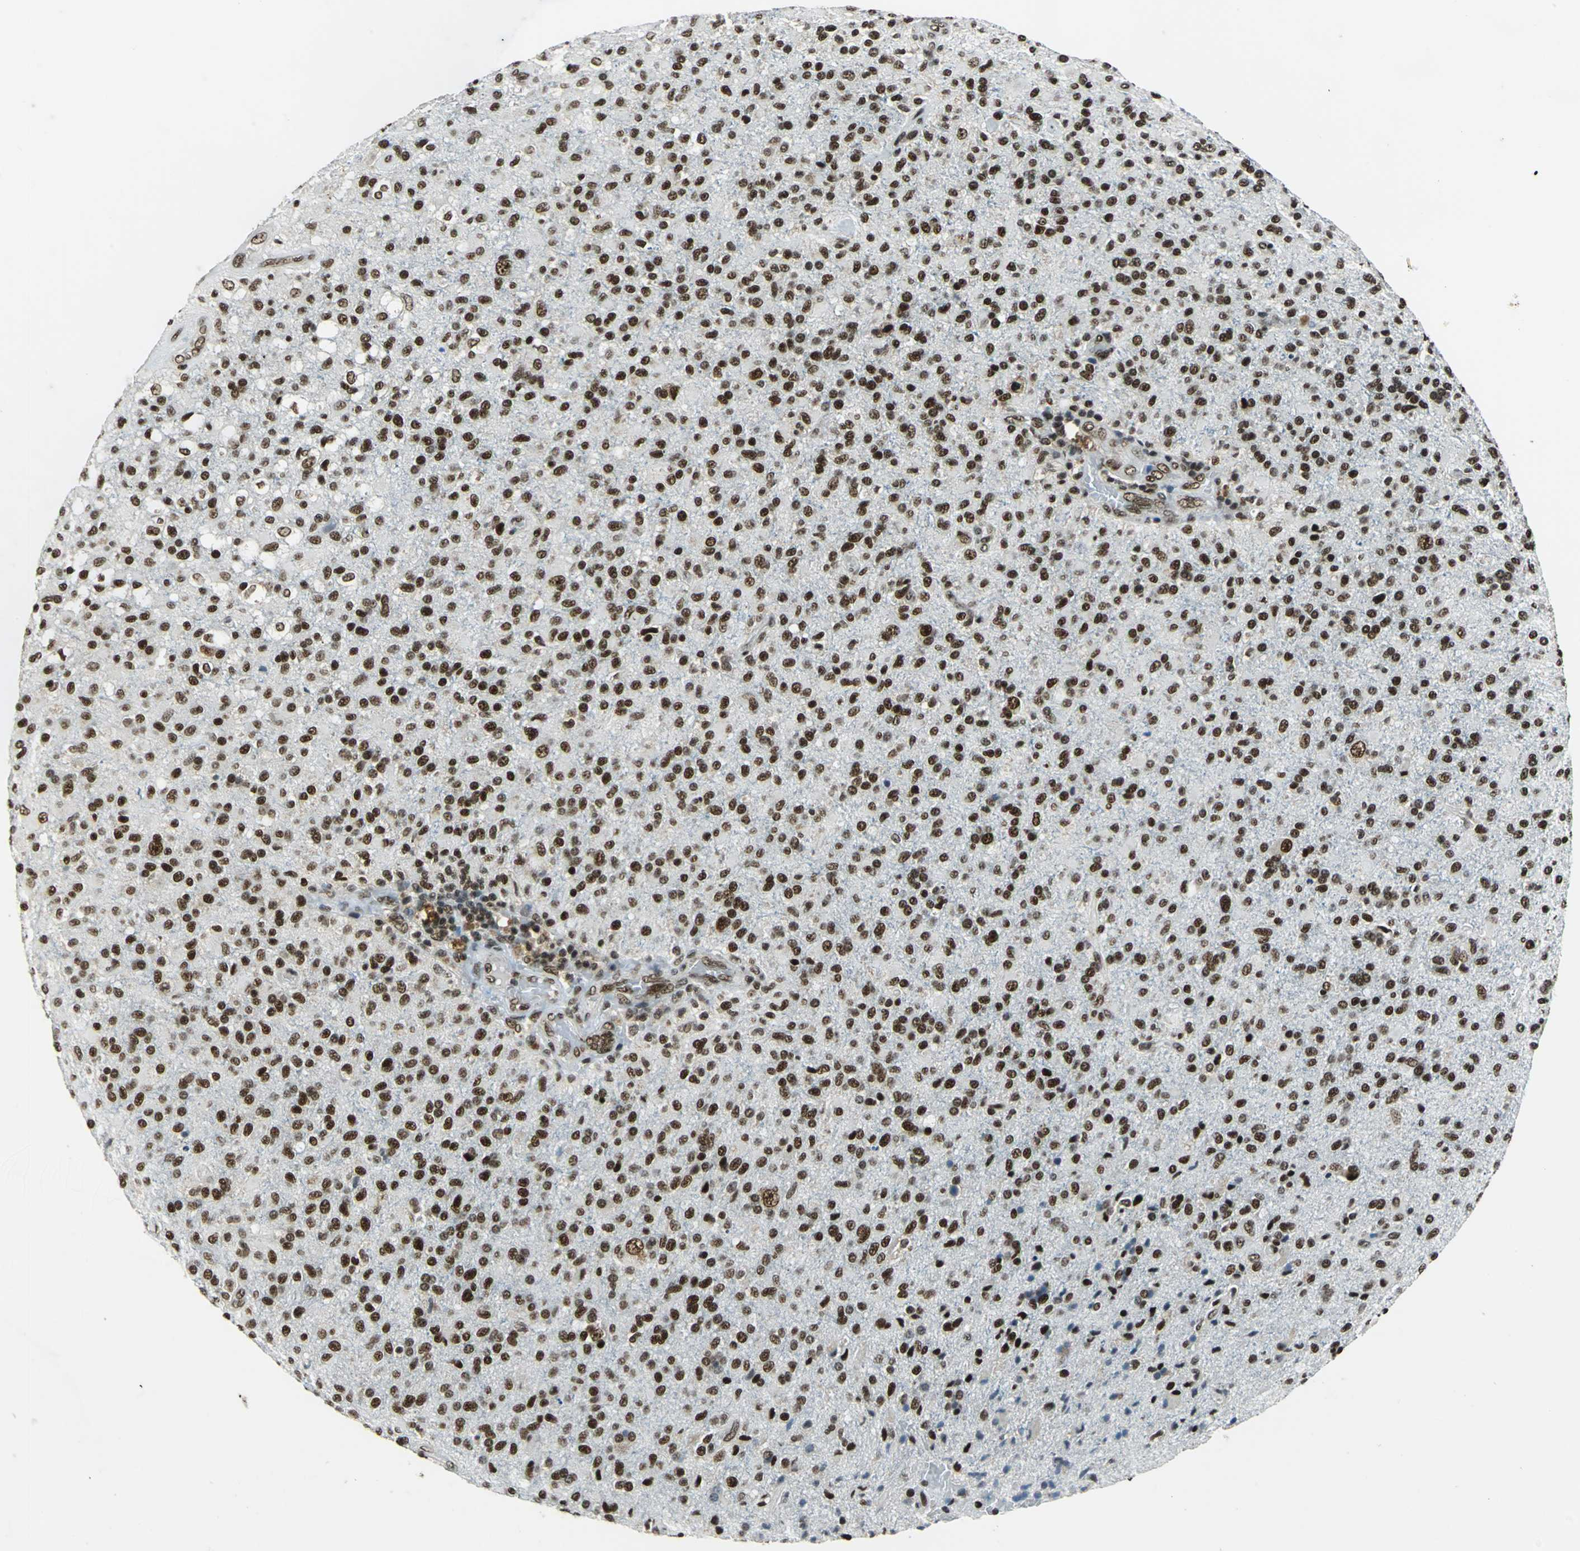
{"staining": {"intensity": "strong", "quantity": ">75%", "location": "nuclear"}, "tissue": "glioma", "cell_type": "Tumor cells", "image_type": "cancer", "snomed": [{"axis": "morphology", "description": "Glioma, malignant, High grade"}, {"axis": "topography", "description": "Brain"}], "caption": "Tumor cells reveal strong nuclear expression in about >75% of cells in malignant high-grade glioma. (DAB (3,3'-diaminobenzidine) IHC, brown staining for protein, blue staining for nuclei).", "gene": "BCLAF1", "patient": {"sex": "male", "age": 71}}